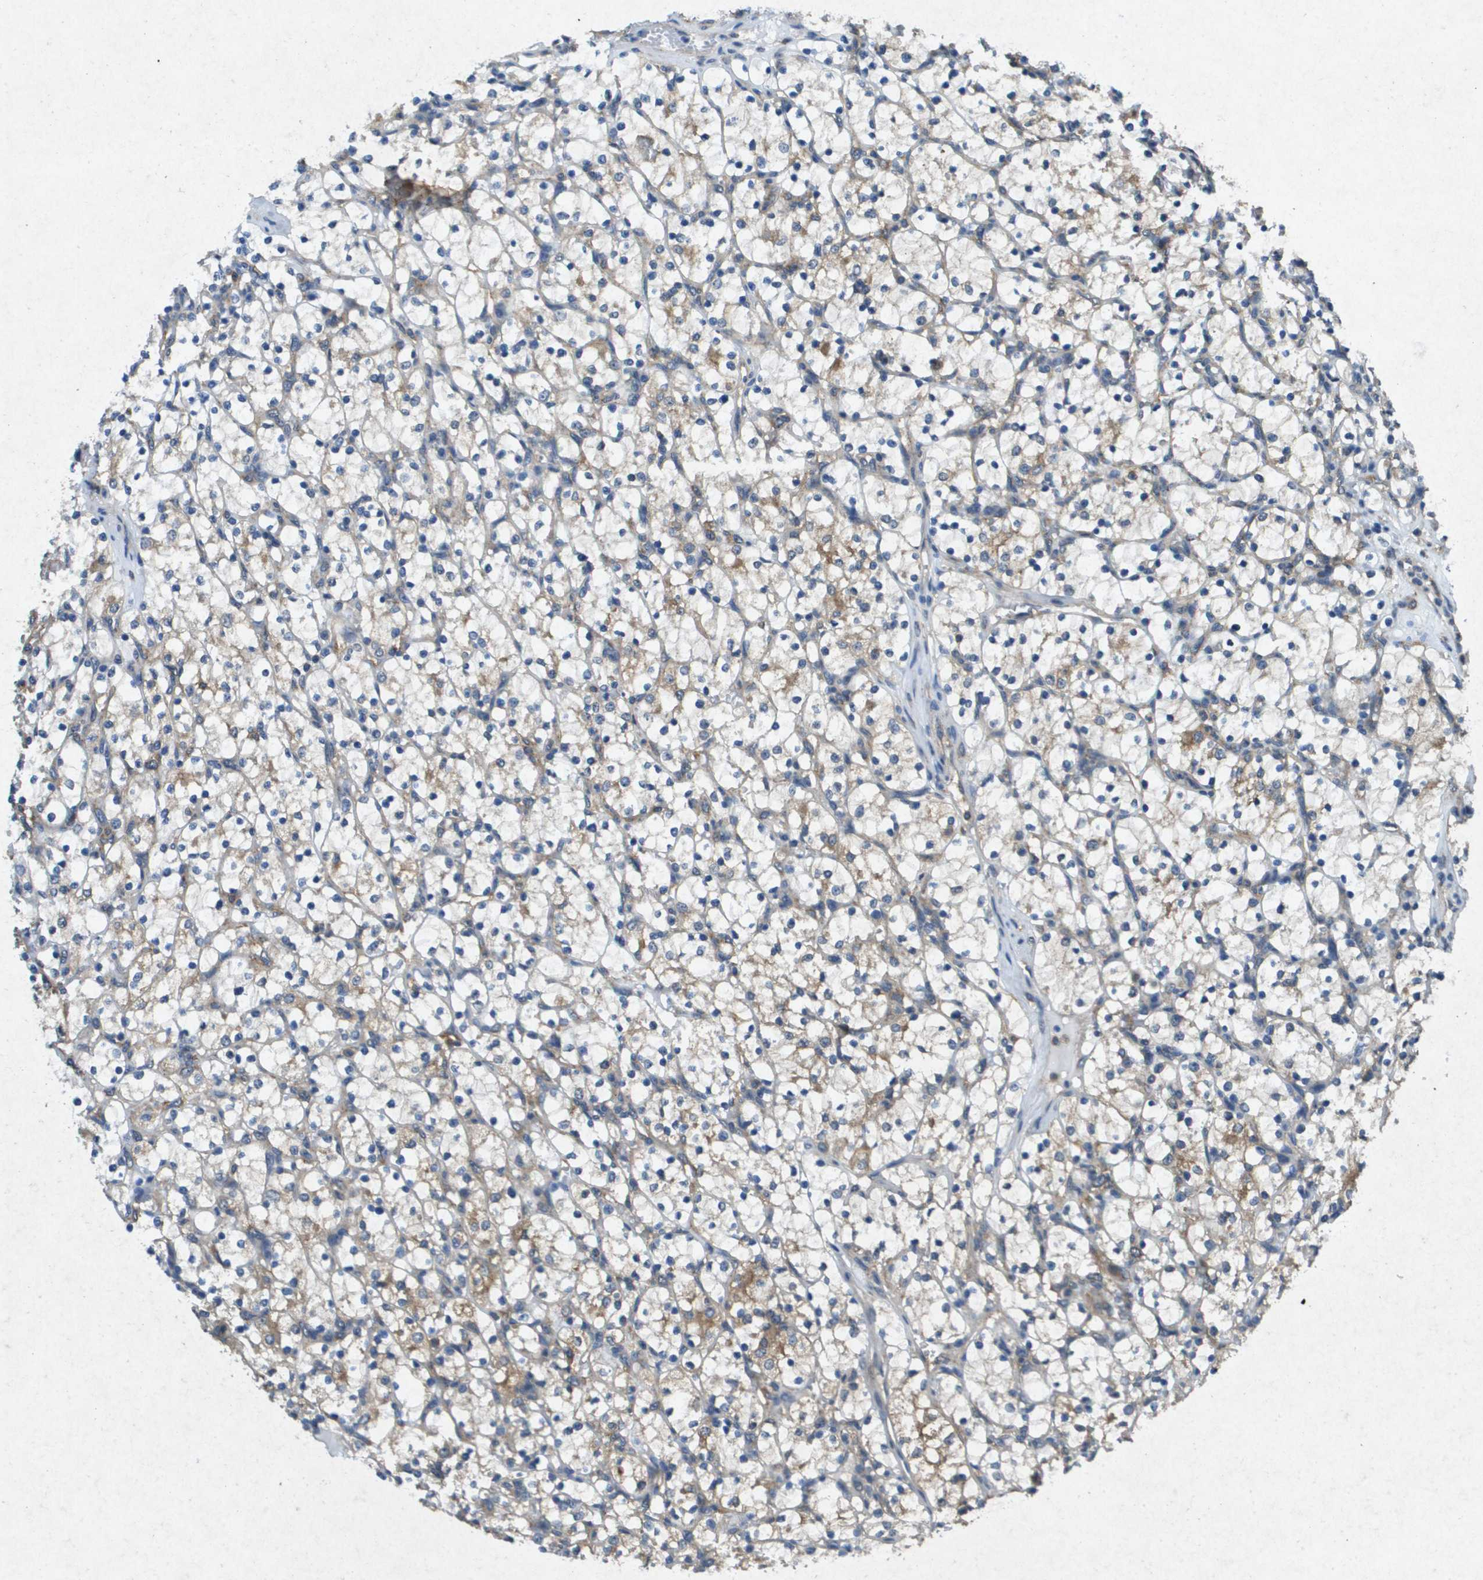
{"staining": {"intensity": "weak", "quantity": ">75%", "location": "cytoplasmic/membranous"}, "tissue": "renal cancer", "cell_type": "Tumor cells", "image_type": "cancer", "snomed": [{"axis": "morphology", "description": "Adenocarcinoma, NOS"}, {"axis": "topography", "description": "Kidney"}], "caption": "A micrograph of renal cancer stained for a protein reveals weak cytoplasmic/membranous brown staining in tumor cells. (IHC, brightfield microscopy, high magnification).", "gene": "PTPRT", "patient": {"sex": "female", "age": 69}}